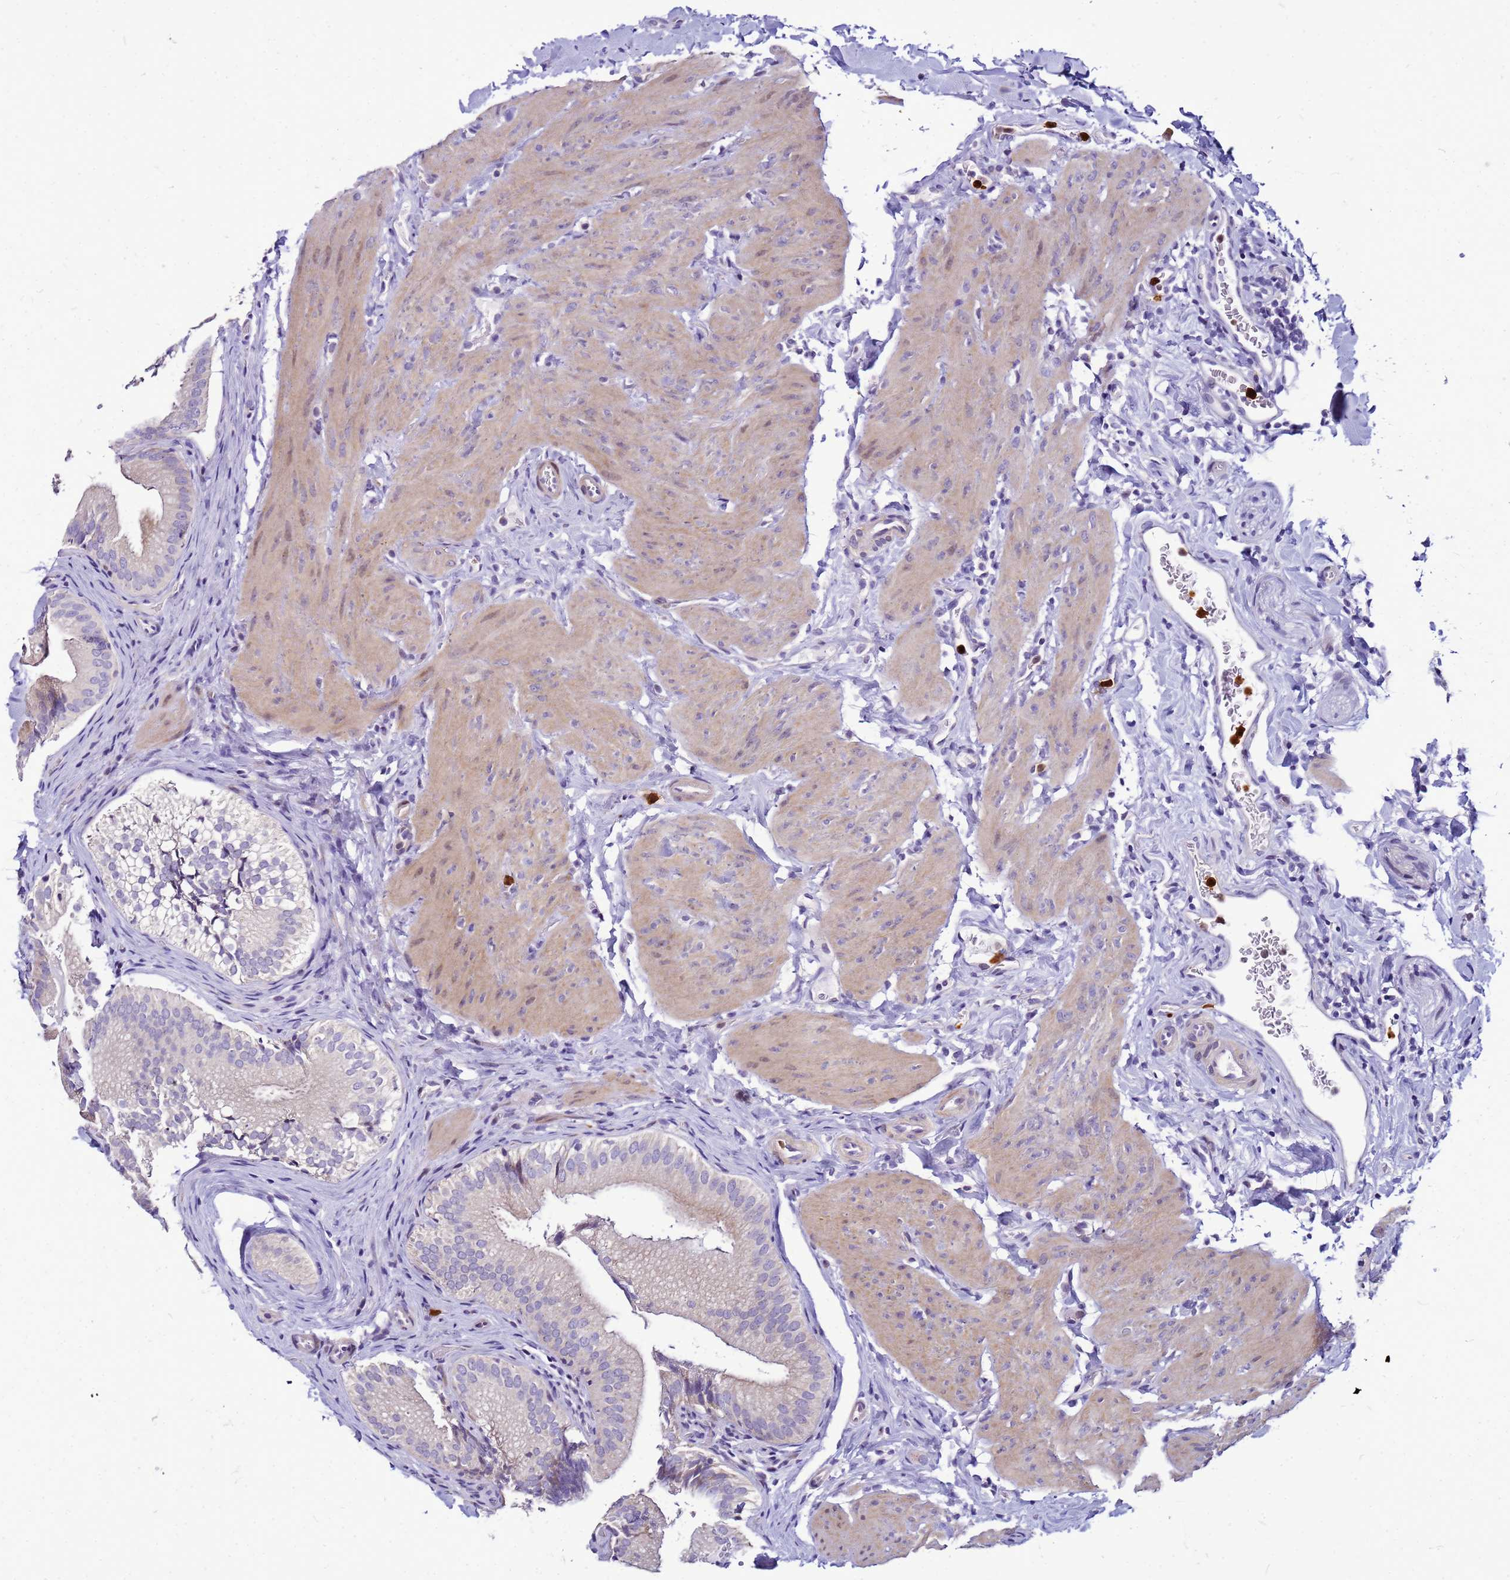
{"staining": {"intensity": "negative", "quantity": "none", "location": "none"}, "tissue": "gallbladder", "cell_type": "Glandular cells", "image_type": "normal", "snomed": [{"axis": "morphology", "description": "Normal tissue, NOS"}, {"axis": "topography", "description": "Gallbladder"}], "caption": "Immunohistochemistry image of benign gallbladder: human gallbladder stained with DAB (3,3'-diaminobenzidine) displays no significant protein staining in glandular cells.", "gene": "VPS4B", "patient": {"sex": "female", "age": 30}}